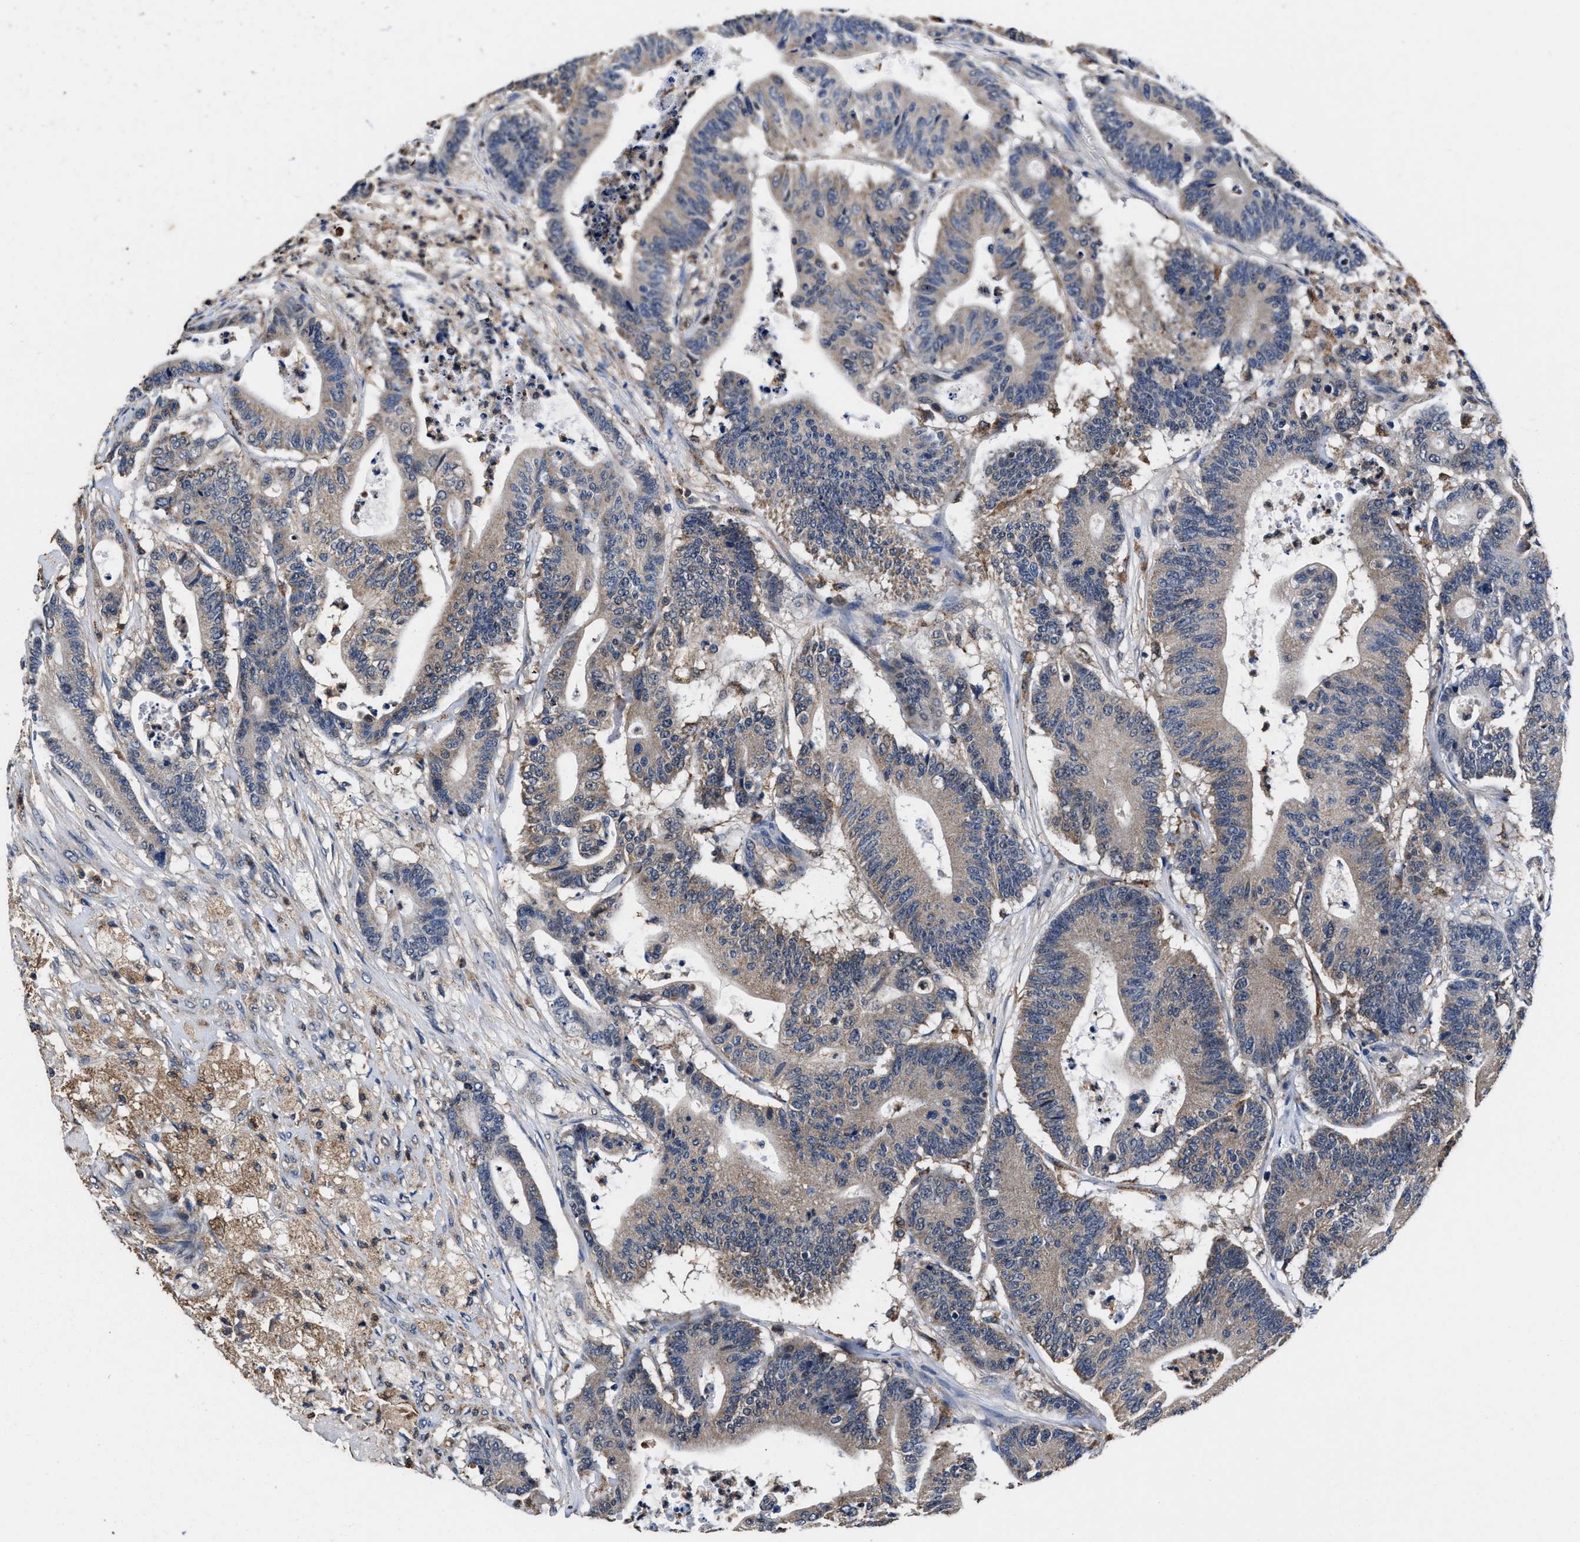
{"staining": {"intensity": "weak", "quantity": "<25%", "location": "cytoplasmic/membranous"}, "tissue": "colorectal cancer", "cell_type": "Tumor cells", "image_type": "cancer", "snomed": [{"axis": "morphology", "description": "Adenocarcinoma, NOS"}, {"axis": "topography", "description": "Colon"}], "caption": "This is an IHC histopathology image of adenocarcinoma (colorectal). There is no expression in tumor cells.", "gene": "ACLY", "patient": {"sex": "female", "age": 84}}